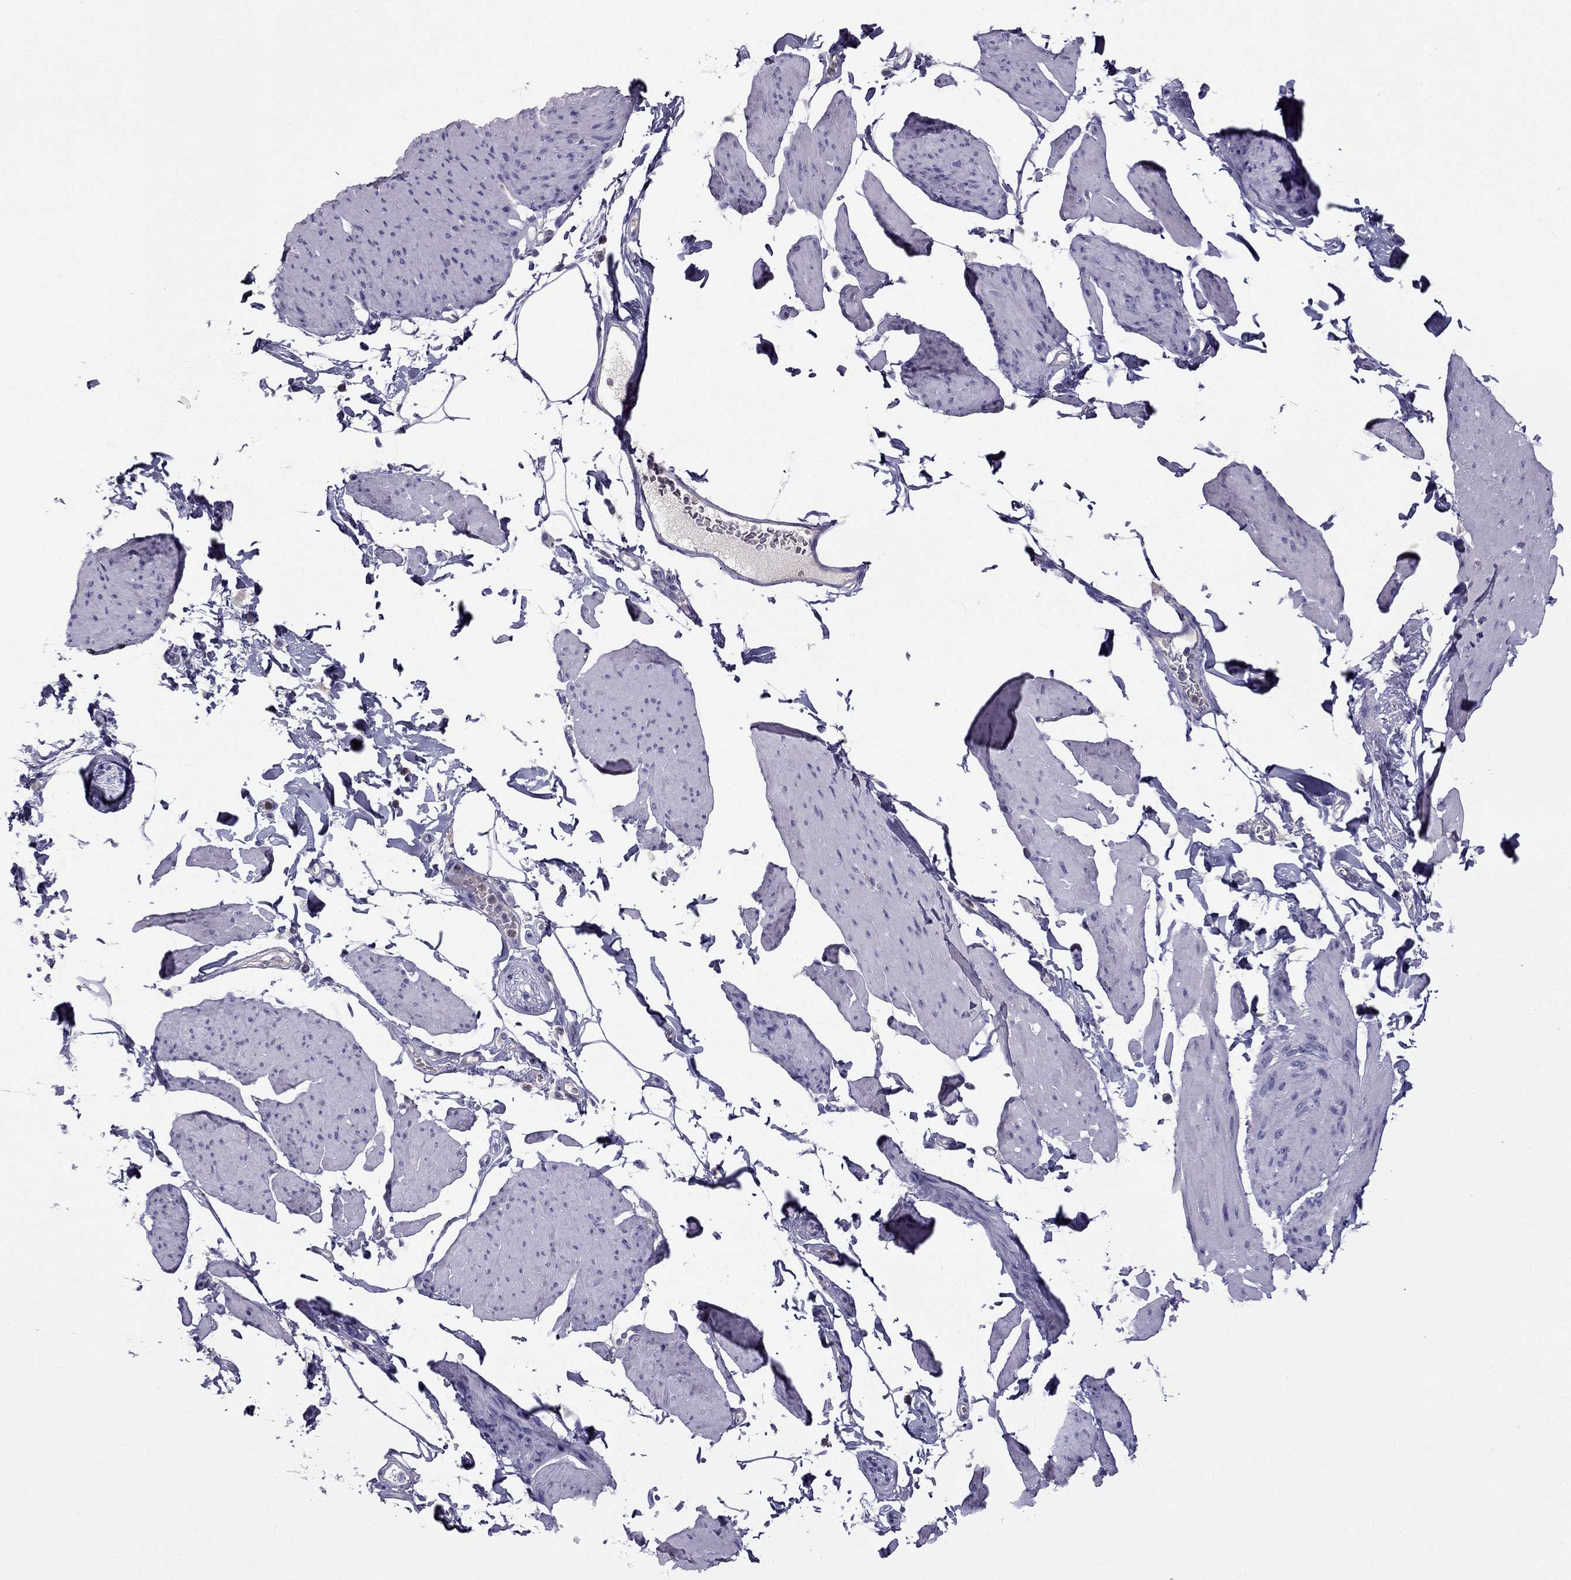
{"staining": {"intensity": "negative", "quantity": "none", "location": "none"}, "tissue": "smooth muscle", "cell_type": "Smooth muscle cells", "image_type": "normal", "snomed": [{"axis": "morphology", "description": "Normal tissue, NOS"}, {"axis": "topography", "description": "Adipose tissue"}, {"axis": "topography", "description": "Smooth muscle"}, {"axis": "topography", "description": "Peripheral nerve tissue"}], "caption": "This is an immunohistochemistry photomicrograph of unremarkable smooth muscle. There is no staining in smooth muscle cells.", "gene": "STOML3", "patient": {"sex": "male", "age": 83}}